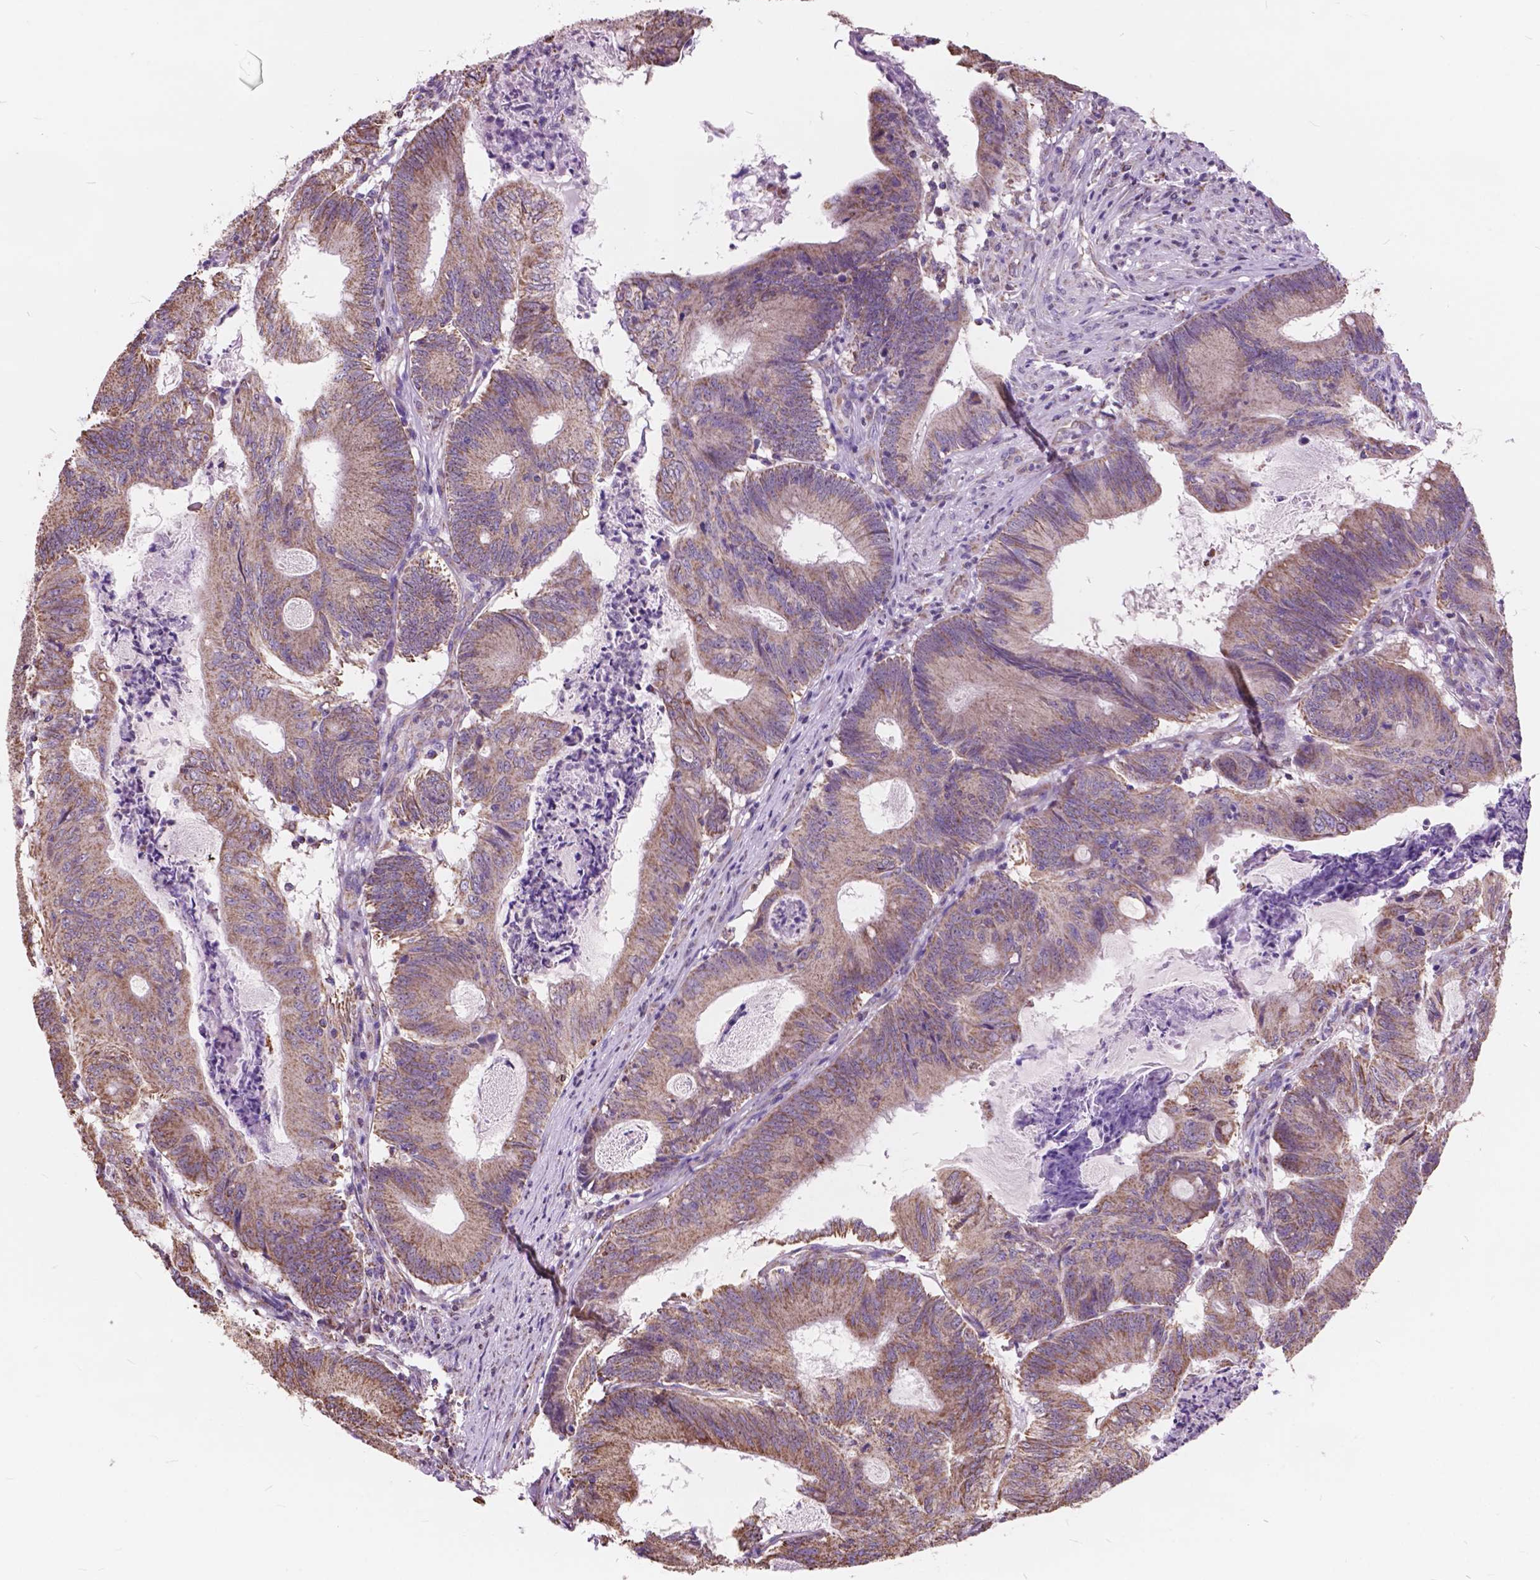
{"staining": {"intensity": "weak", "quantity": ">75%", "location": "cytoplasmic/membranous"}, "tissue": "colorectal cancer", "cell_type": "Tumor cells", "image_type": "cancer", "snomed": [{"axis": "morphology", "description": "Adenocarcinoma, NOS"}, {"axis": "topography", "description": "Colon"}], "caption": "Immunohistochemical staining of colorectal adenocarcinoma demonstrates weak cytoplasmic/membranous protein staining in approximately >75% of tumor cells.", "gene": "SCOC", "patient": {"sex": "female", "age": 70}}